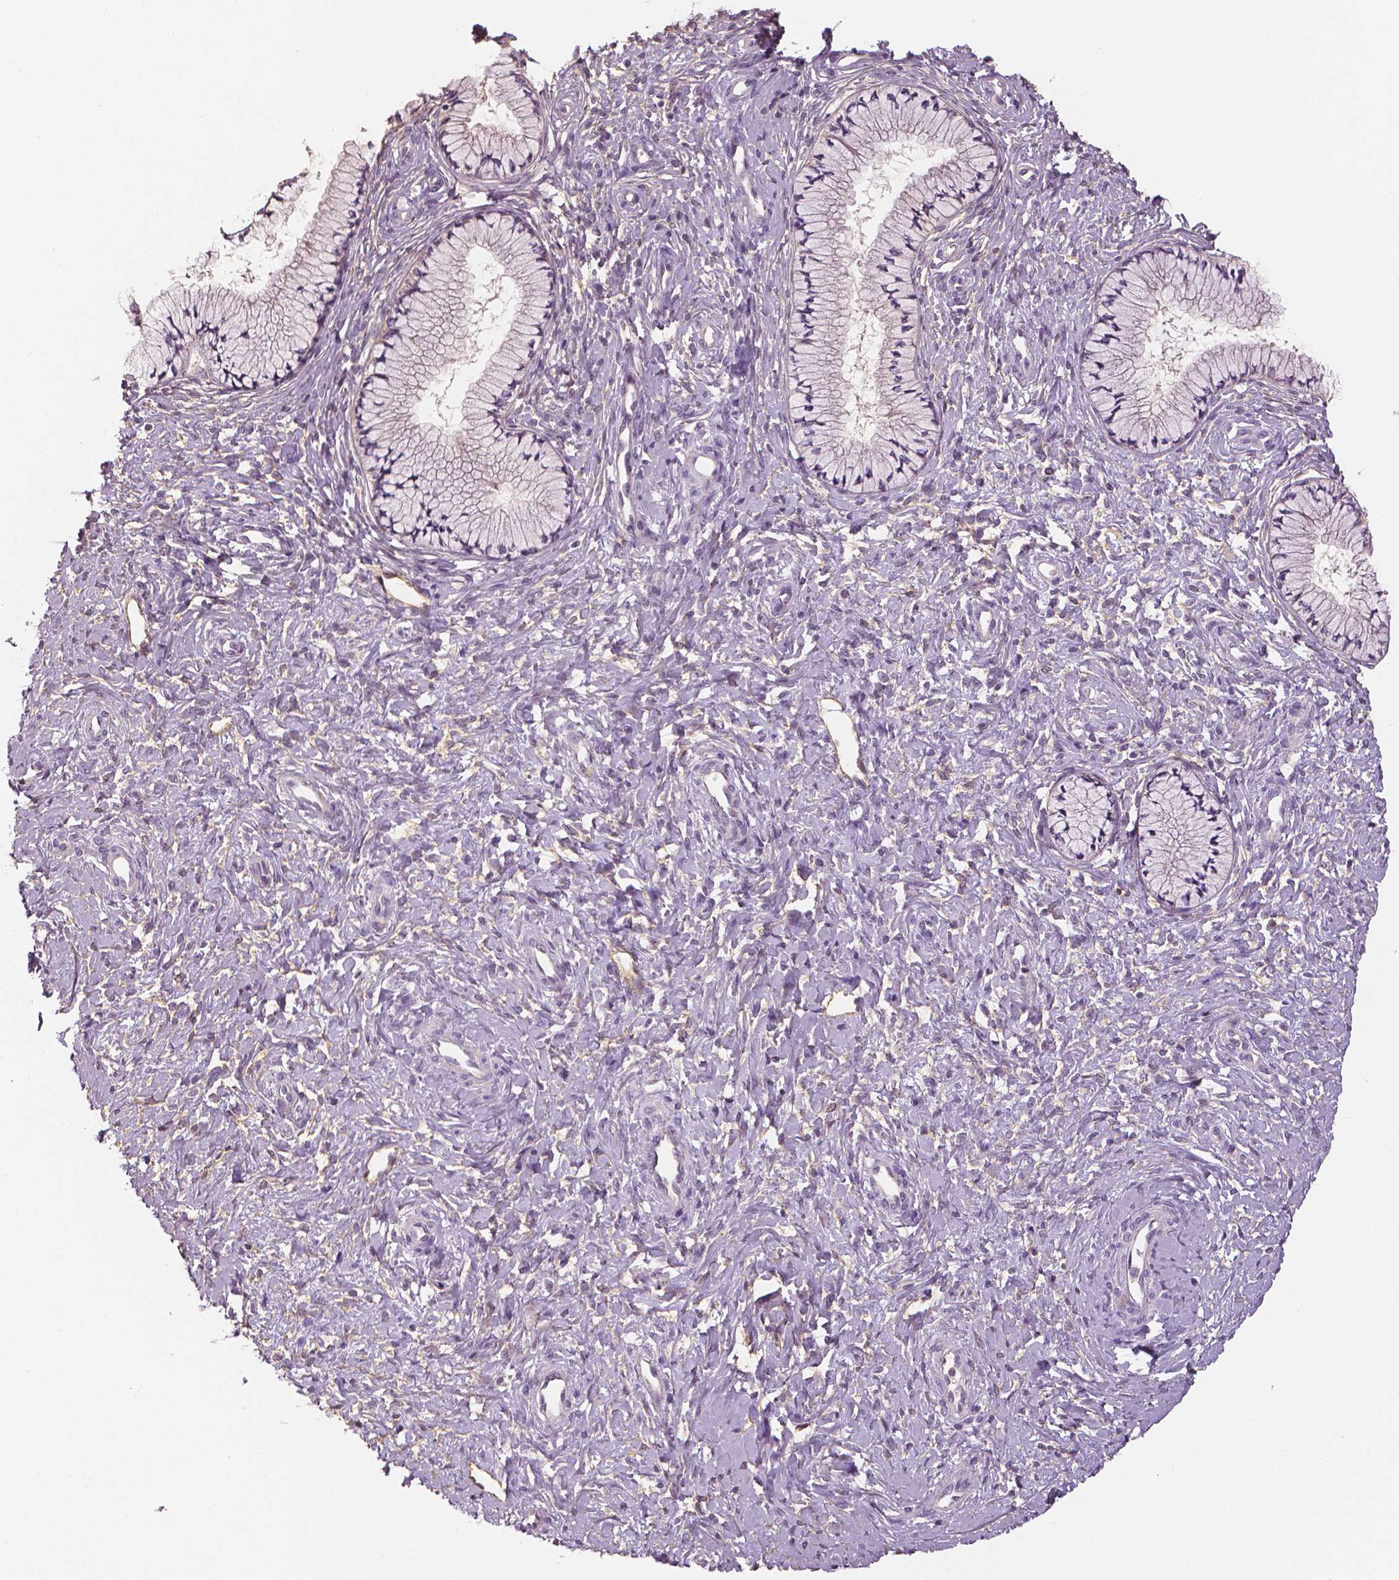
{"staining": {"intensity": "negative", "quantity": "none", "location": "none"}, "tissue": "cervix", "cell_type": "Glandular cells", "image_type": "normal", "snomed": [{"axis": "morphology", "description": "Normal tissue, NOS"}, {"axis": "topography", "description": "Cervix"}], "caption": "A photomicrograph of human cervix is negative for staining in glandular cells. The staining is performed using DAB brown chromogen with nuclei counter-stained in using hematoxylin.", "gene": "MKI67", "patient": {"sex": "female", "age": 37}}